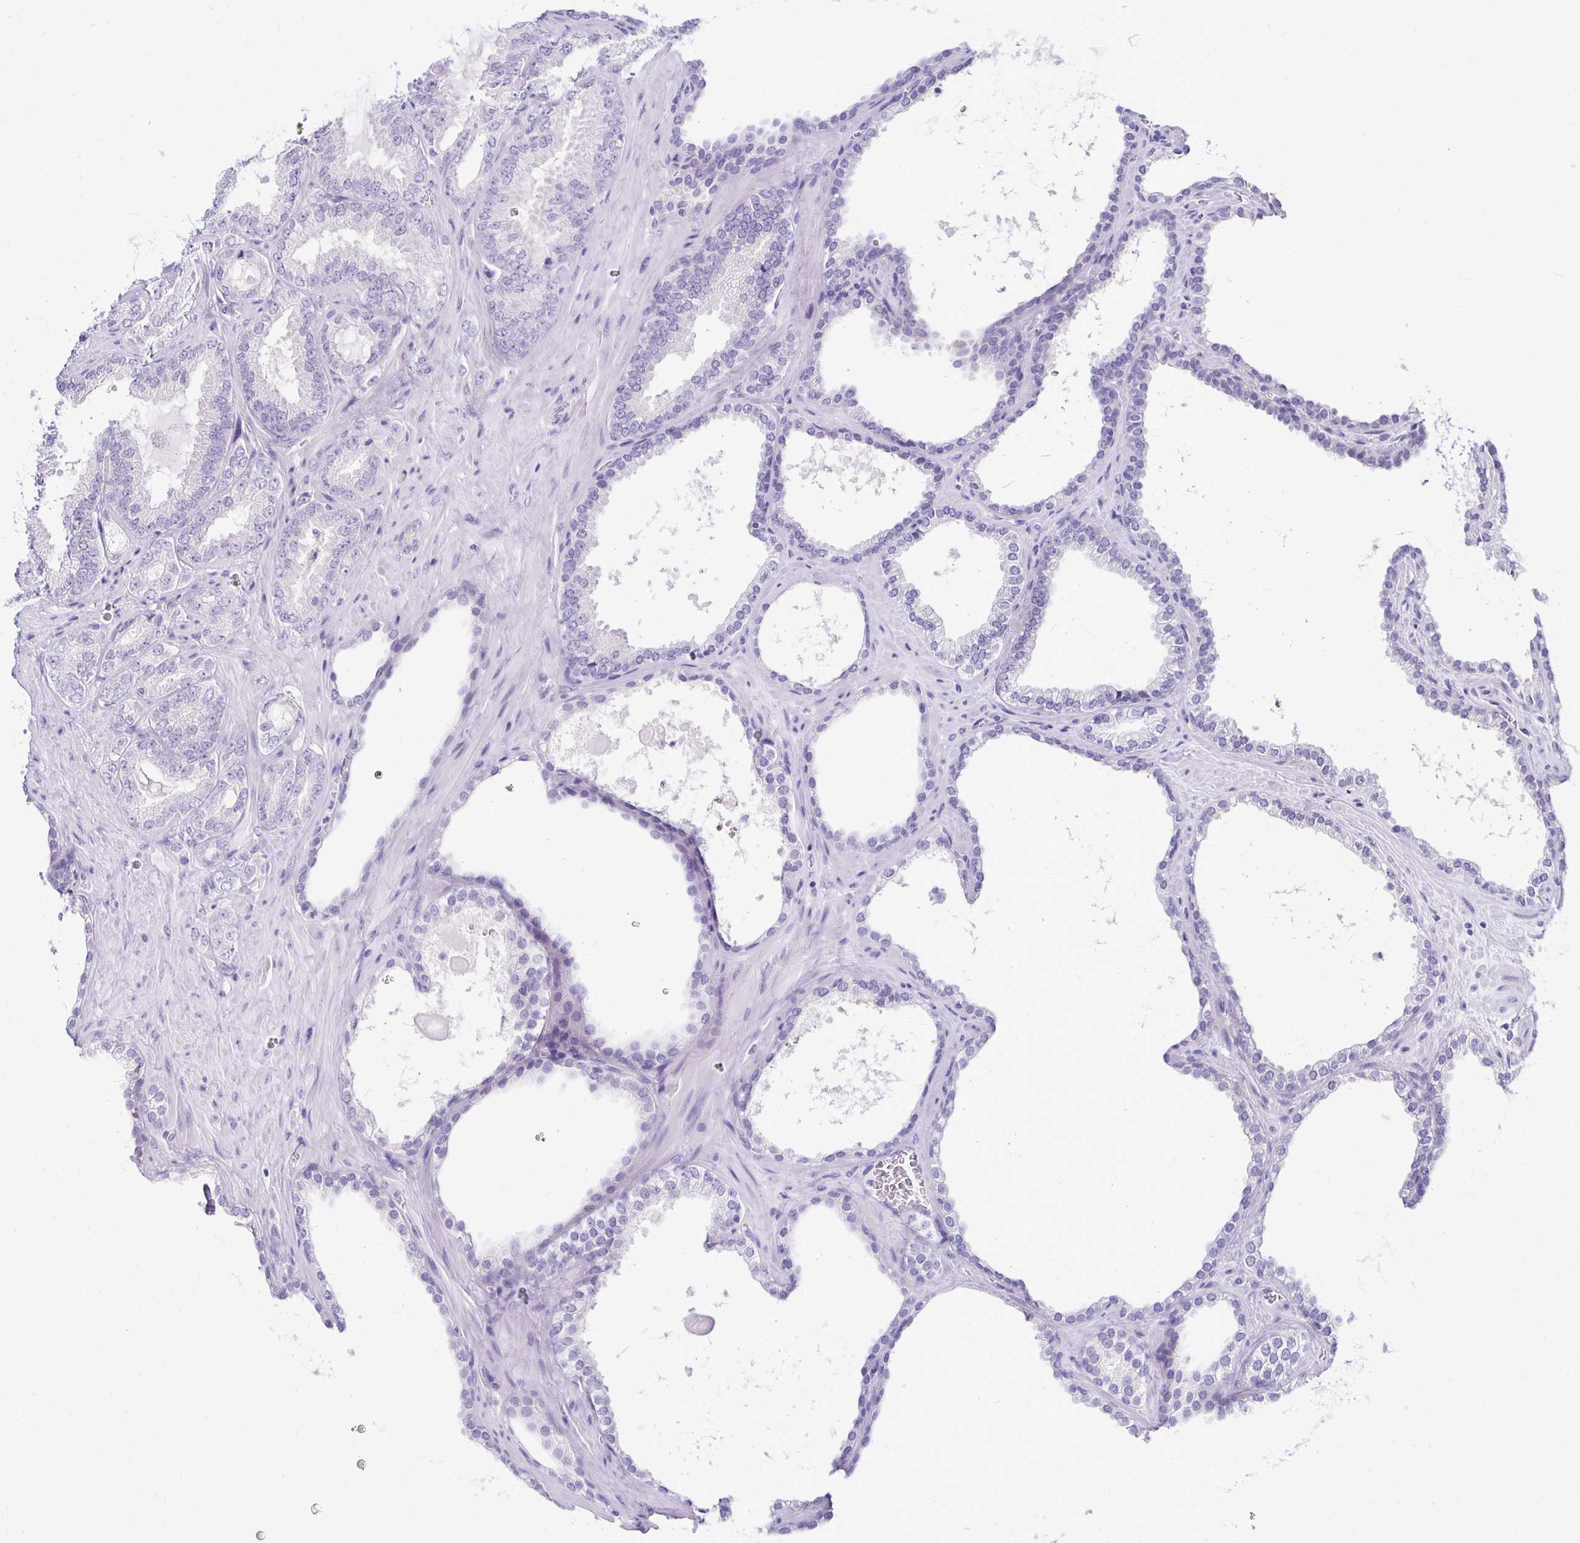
{"staining": {"intensity": "negative", "quantity": "none", "location": "none"}, "tissue": "prostate cancer", "cell_type": "Tumor cells", "image_type": "cancer", "snomed": [{"axis": "morphology", "description": "Adenocarcinoma, High grade"}, {"axis": "topography", "description": "Prostate"}], "caption": "Tumor cells are negative for protein expression in human adenocarcinoma (high-grade) (prostate).", "gene": "FNTB", "patient": {"sex": "male", "age": 68}}